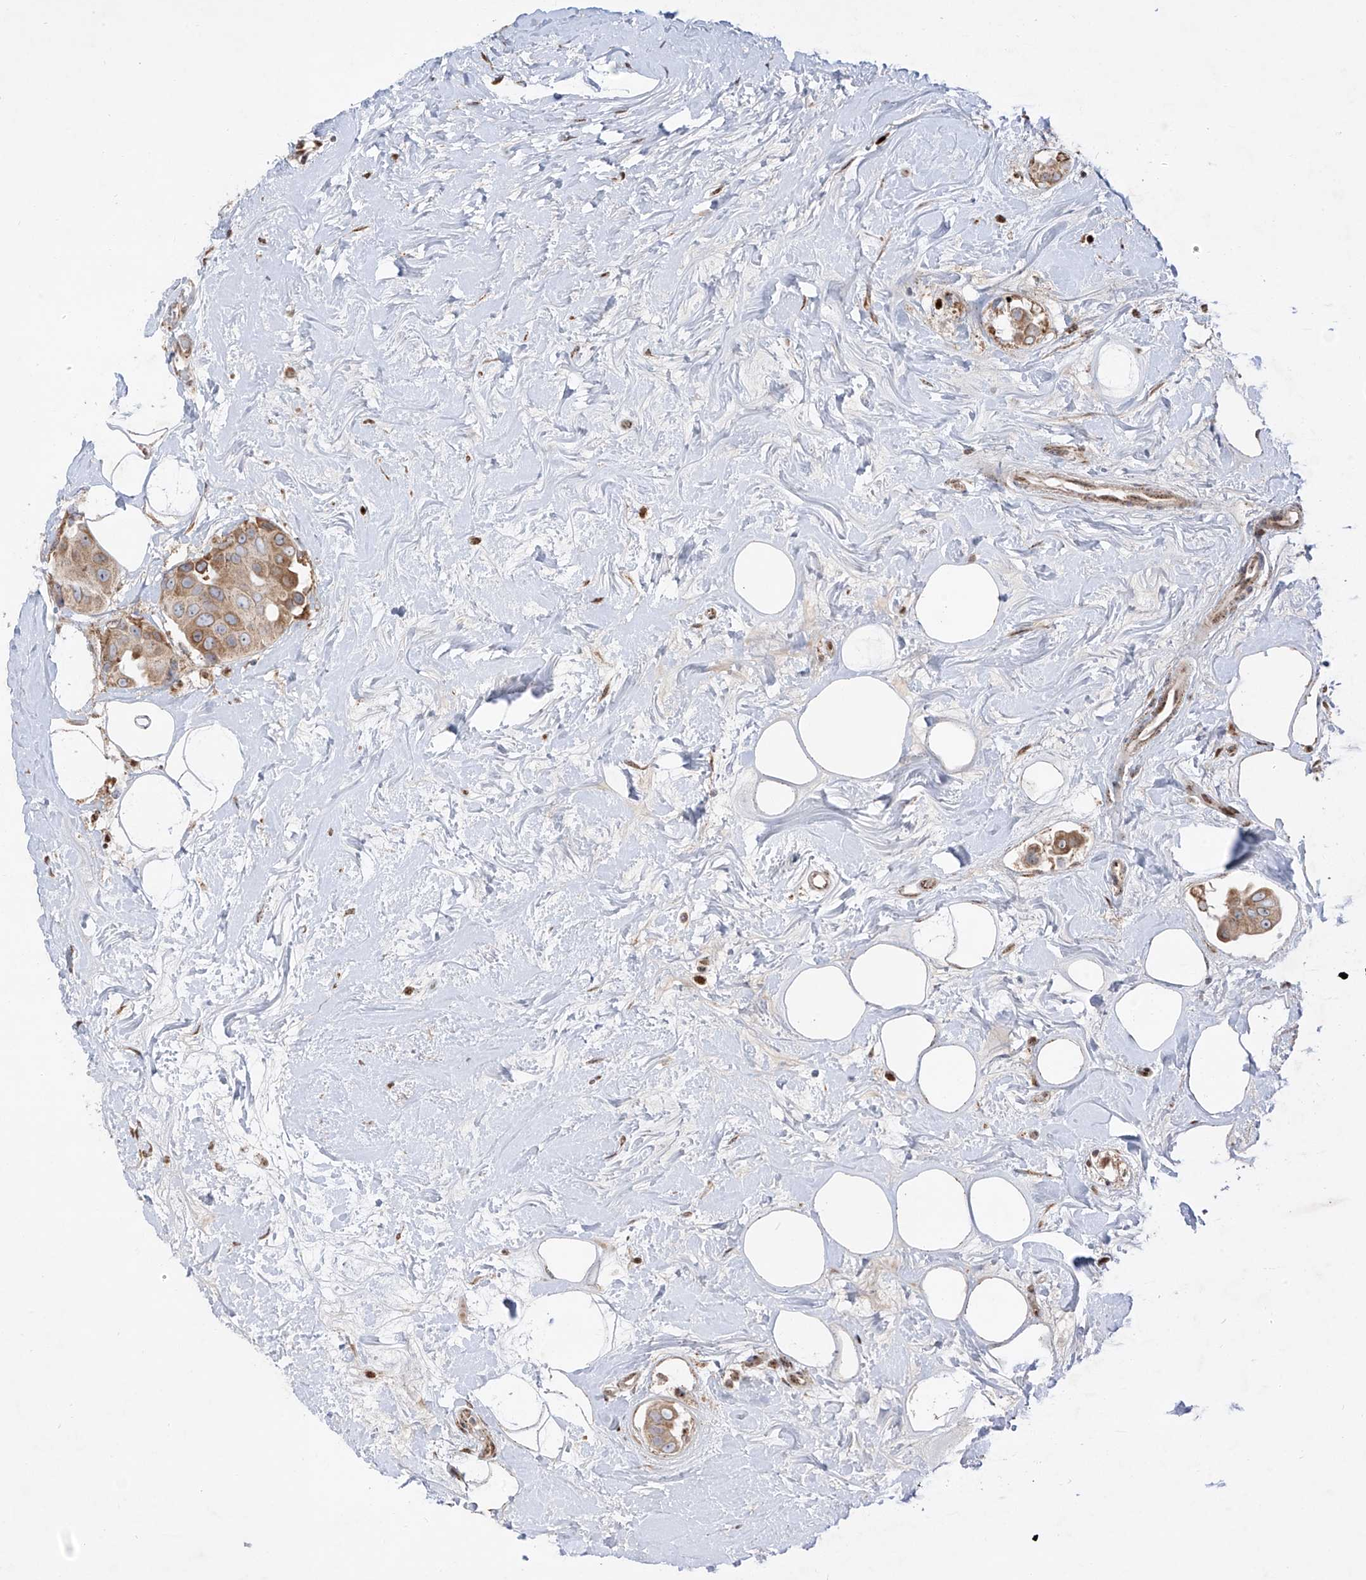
{"staining": {"intensity": "moderate", "quantity": ">75%", "location": "cytoplasmic/membranous"}, "tissue": "breast cancer", "cell_type": "Tumor cells", "image_type": "cancer", "snomed": [{"axis": "morphology", "description": "Normal tissue, NOS"}, {"axis": "morphology", "description": "Duct carcinoma"}, {"axis": "topography", "description": "Breast"}], "caption": "The photomicrograph exhibits staining of breast infiltrating ductal carcinoma, revealing moderate cytoplasmic/membranous protein expression (brown color) within tumor cells.", "gene": "ZBTB8A", "patient": {"sex": "female", "age": 39}}